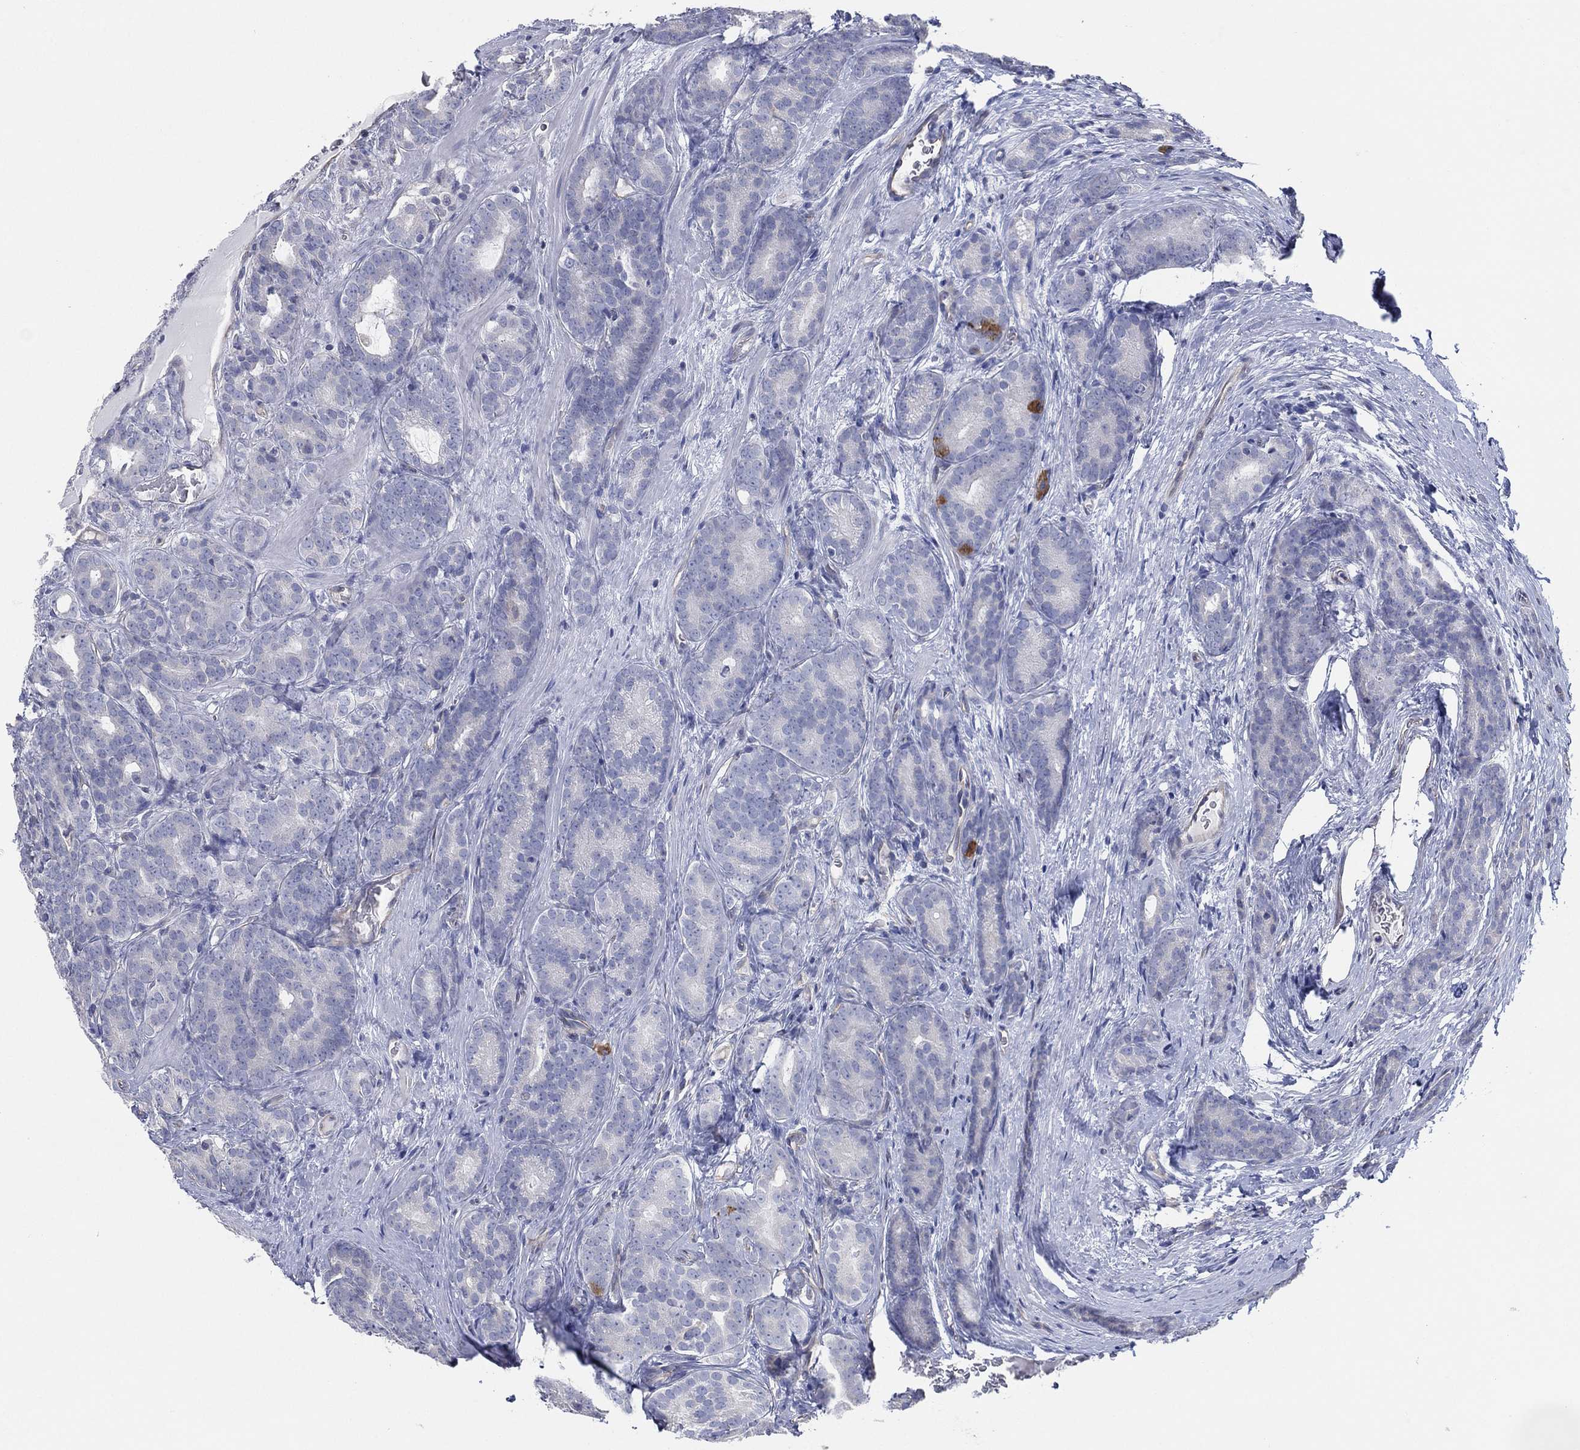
{"staining": {"intensity": "negative", "quantity": "none", "location": "none"}, "tissue": "prostate cancer", "cell_type": "Tumor cells", "image_type": "cancer", "snomed": [{"axis": "morphology", "description": "Adenocarcinoma, NOS"}, {"axis": "topography", "description": "Prostate"}], "caption": "Tumor cells are negative for brown protein staining in prostate cancer (adenocarcinoma).", "gene": "CFTR", "patient": {"sex": "male", "age": 71}}